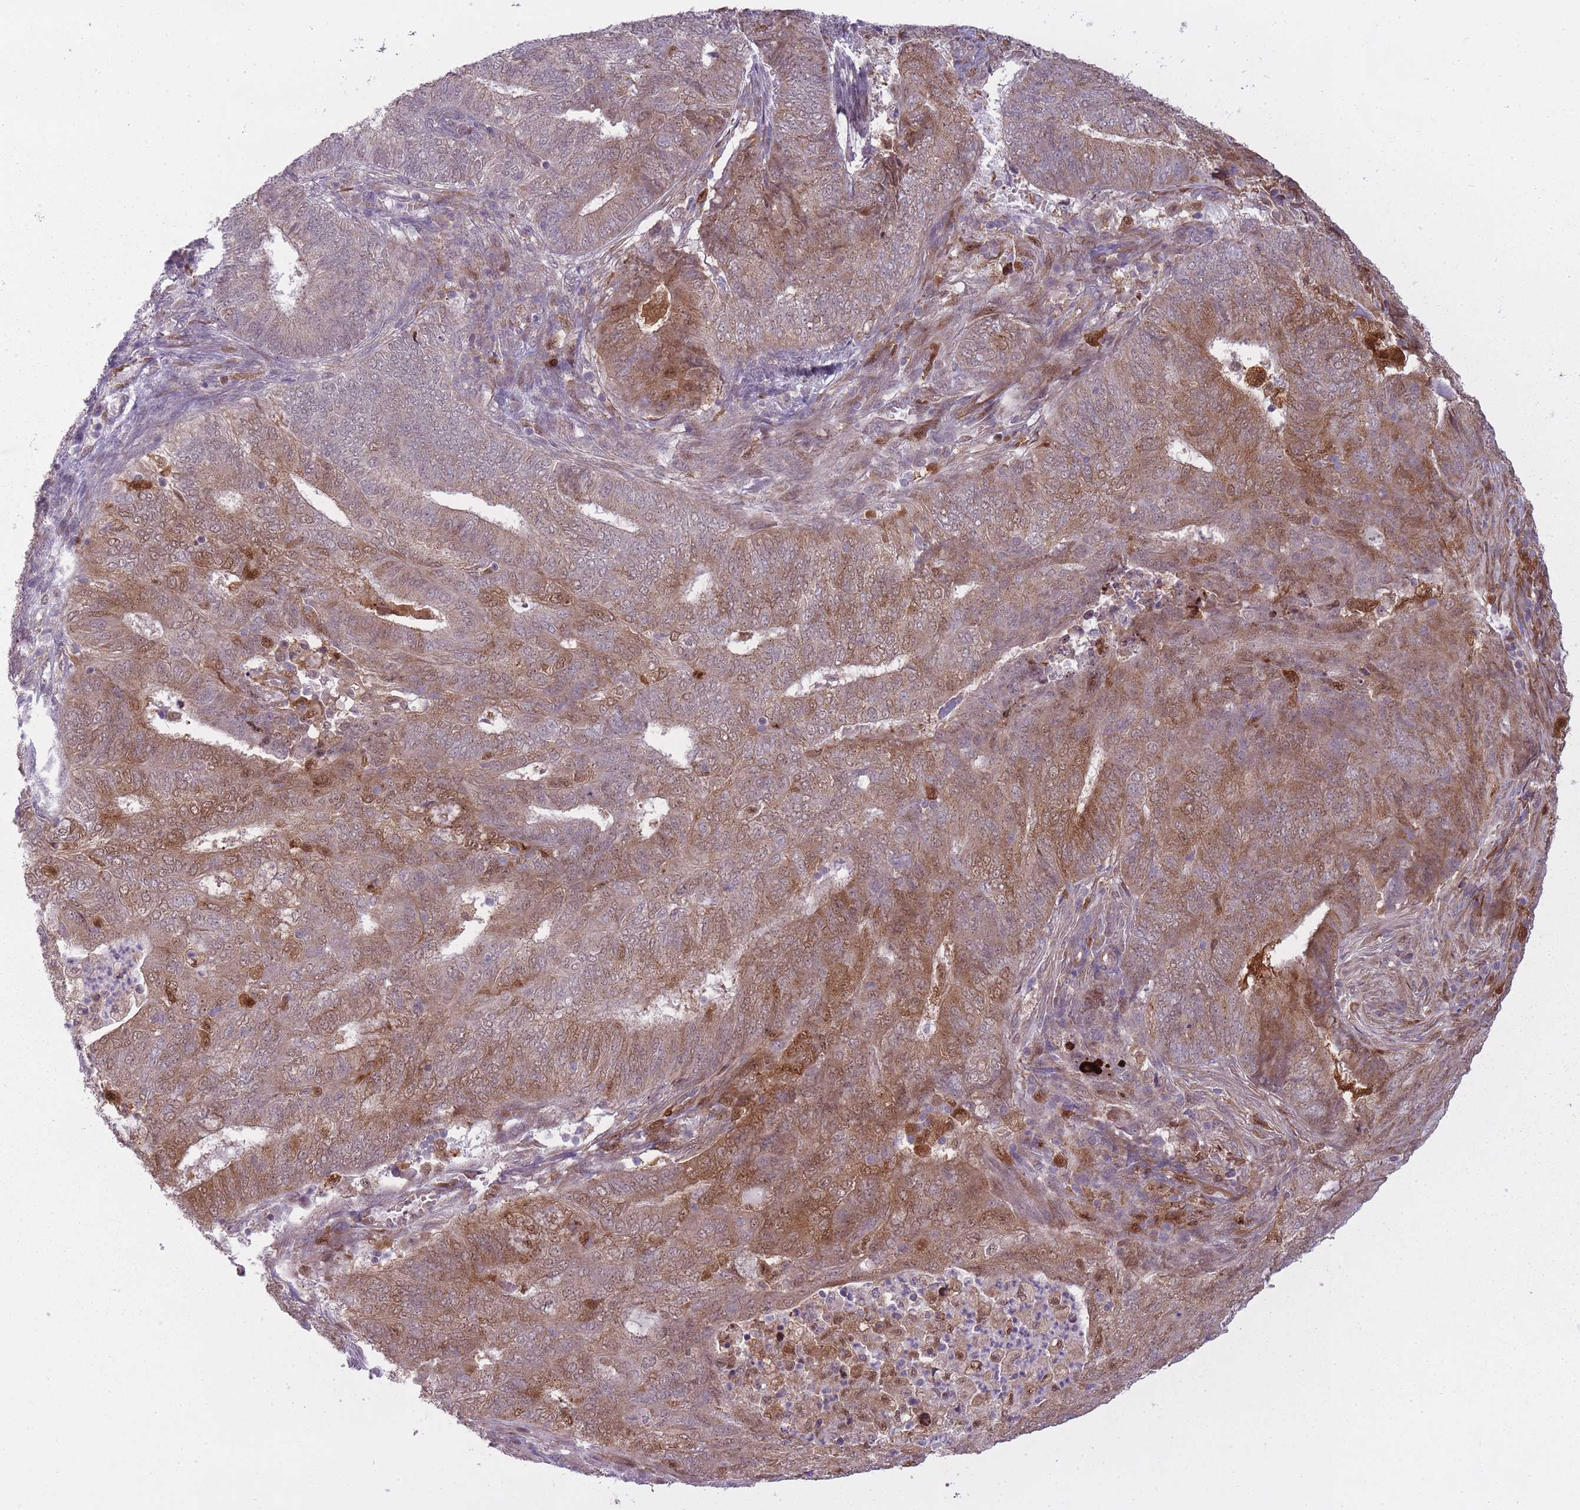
{"staining": {"intensity": "moderate", "quantity": ">75%", "location": "cytoplasmic/membranous,nuclear"}, "tissue": "endometrial cancer", "cell_type": "Tumor cells", "image_type": "cancer", "snomed": [{"axis": "morphology", "description": "Adenocarcinoma, NOS"}, {"axis": "topography", "description": "Endometrium"}], "caption": "Immunohistochemical staining of human endometrial cancer (adenocarcinoma) displays medium levels of moderate cytoplasmic/membranous and nuclear expression in approximately >75% of tumor cells. Nuclei are stained in blue.", "gene": "LGALS9", "patient": {"sex": "female", "age": 62}}